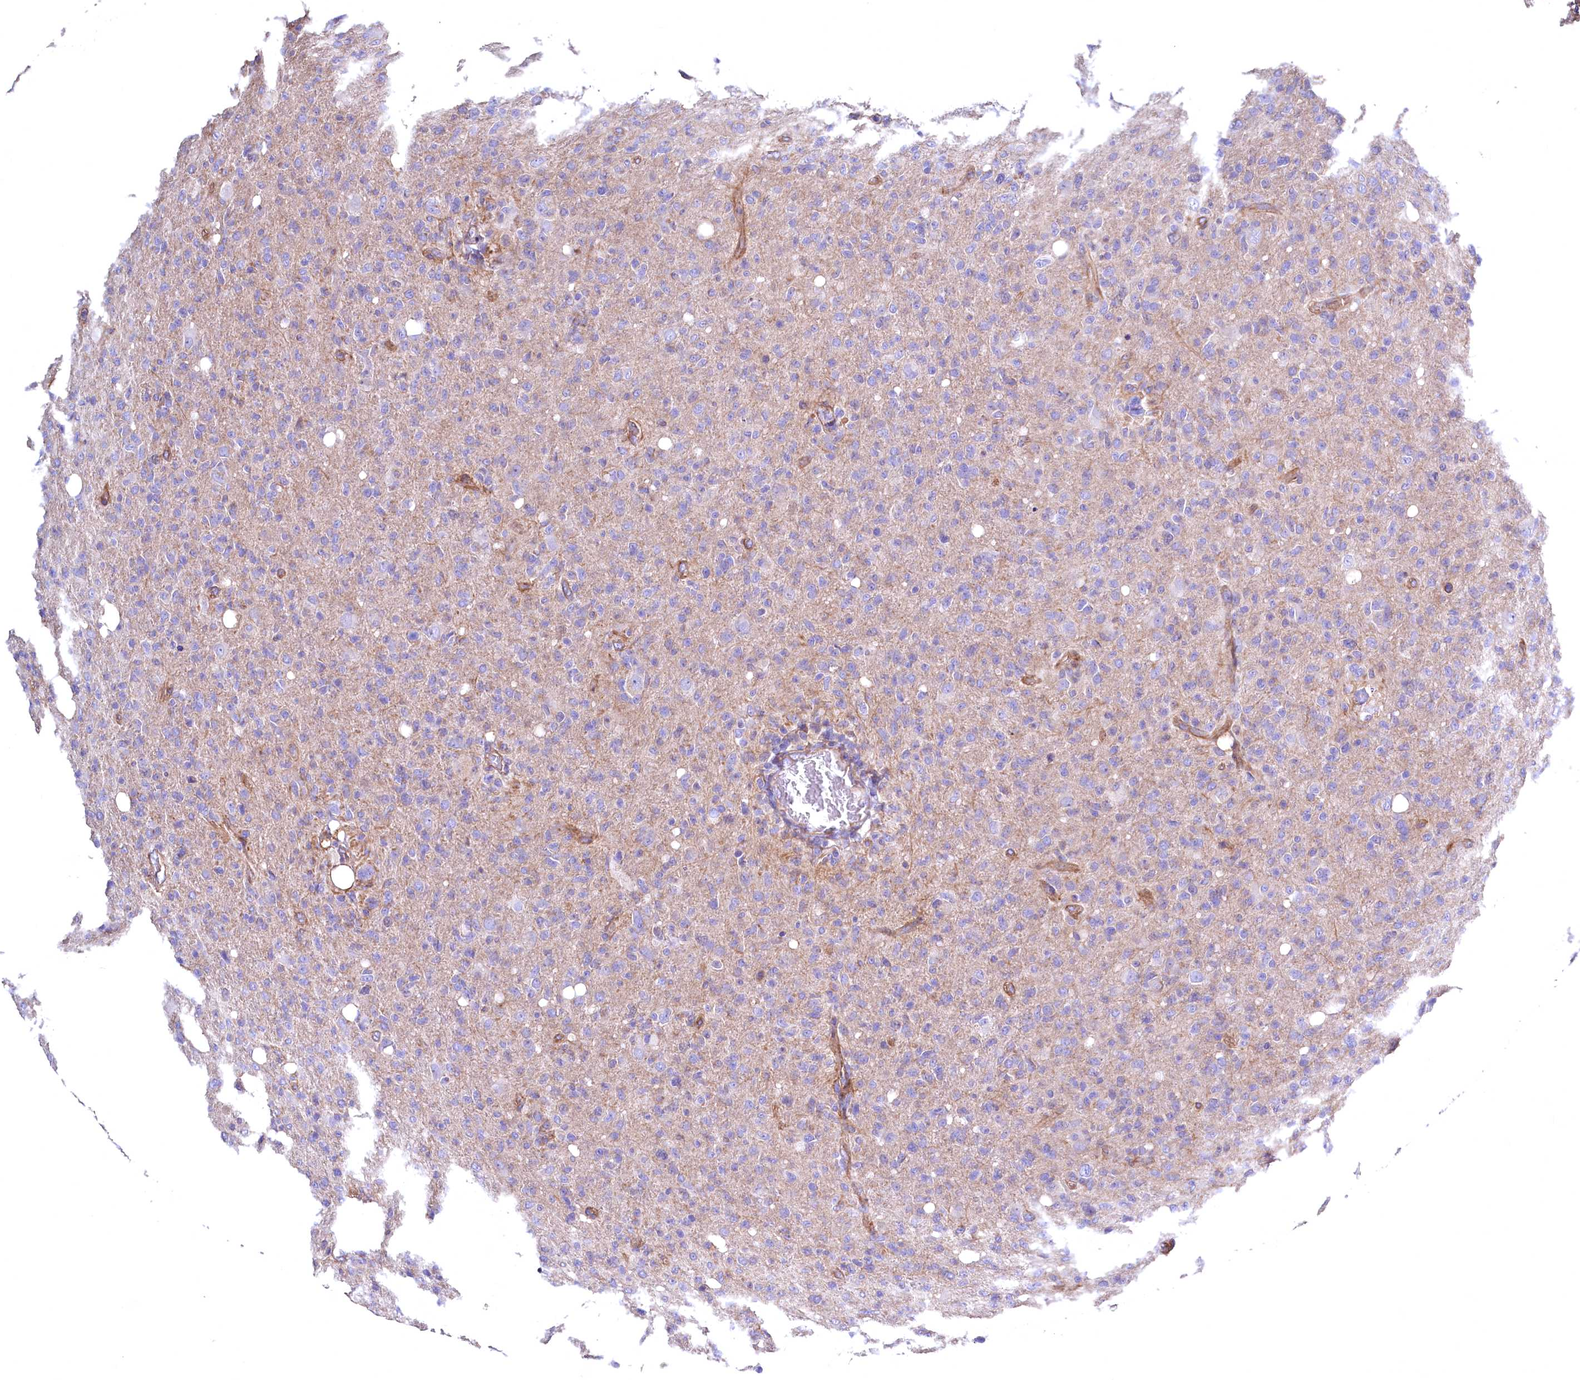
{"staining": {"intensity": "negative", "quantity": "none", "location": "none"}, "tissue": "glioma", "cell_type": "Tumor cells", "image_type": "cancer", "snomed": [{"axis": "morphology", "description": "Glioma, malignant, High grade"}, {"axis": "topography", "description": "Brain"}], "caption": "This histopathology image is of glioma stained with IHC to label a protein in brown with the nuclei are counter-stained blue. There is no expression in tumor cells.", "gene": "WNT8A", "patient": {"sex": "female", "age": 57}}